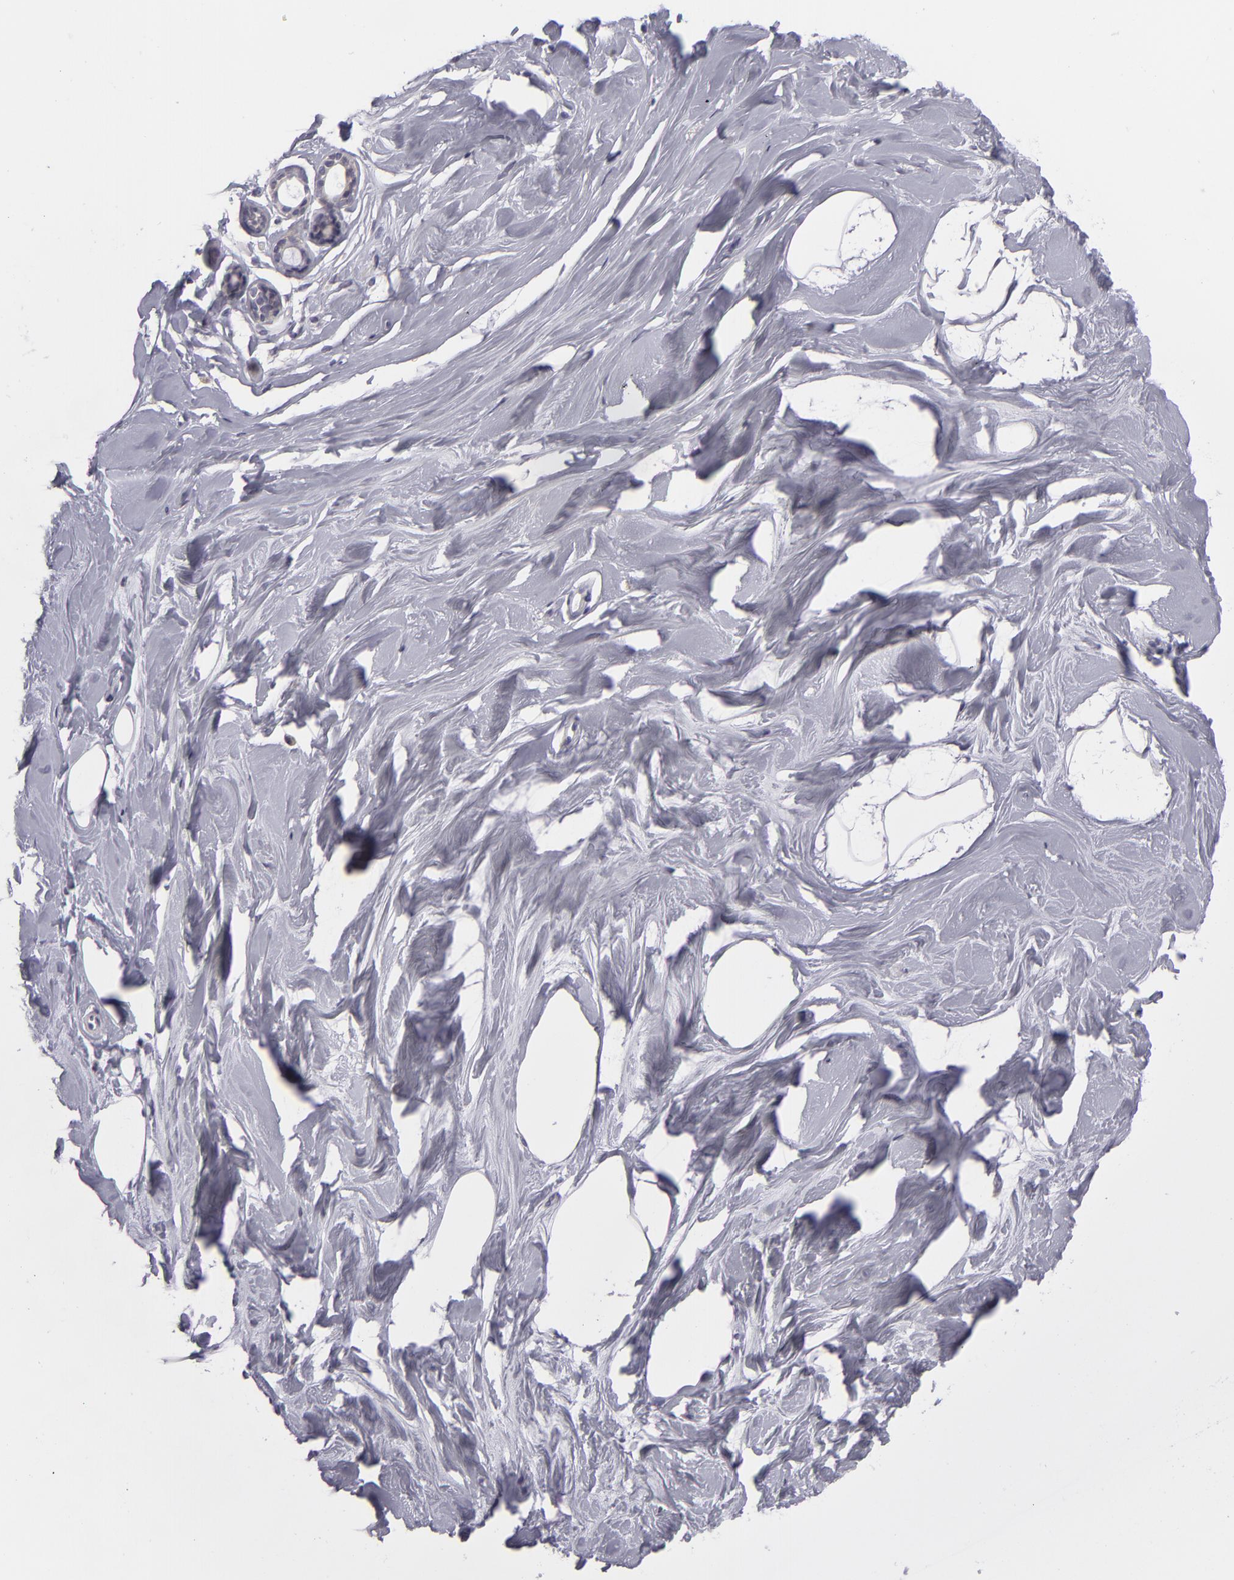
{"staining": {"intensity": "negative", "quantity": "none", "location": "none"}, "tissue": "breast", "cell_type": "Adipocytes", "image_type": "normal", "snomed": [{"axis": "morphology", "description": "Normal tissue, NOS"}, {"axis": "topography", "description": "Breast"}], "caption": "This is an IHC micrograph of unremarkable human breast. There is no positivity in adipocytes.", "gene": "ATP2B3", "patient": {"sex": "female", "age": 44}}